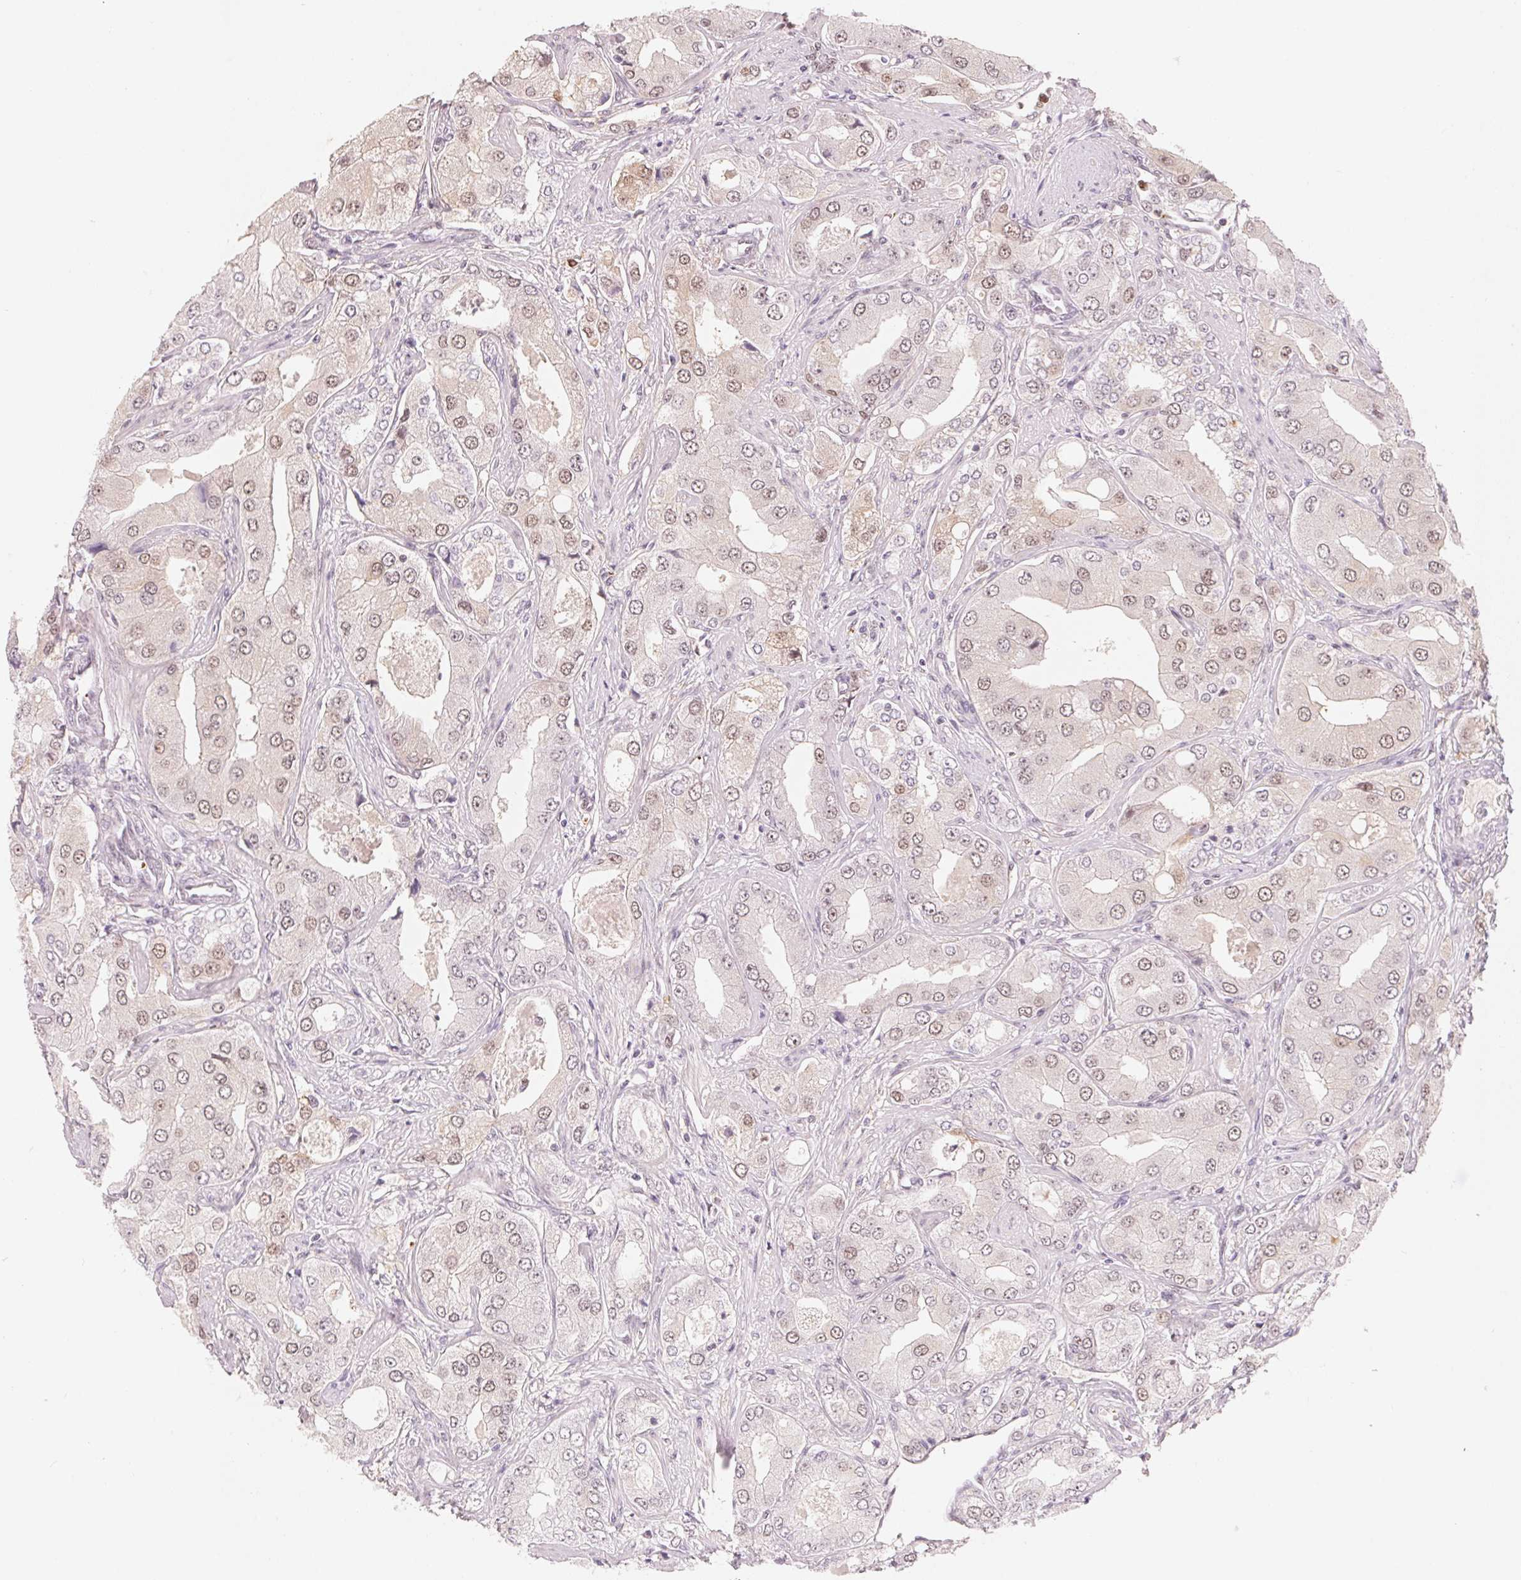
{"staining": {"intensity": "weak", "quantity": "<25%", "location": "nuclear"}, "tissue": "prostate cancer", "cell_type": "Tumor cells", "image_type": "cancer", "snomed": [{"axis": "morphology", "description": "Adenocarcinoma, Low grade"}, {"axis": "topography", "description": "Prostate"}], "caption": "This is an immunohistochemistry histopathology image of low-grade adenocarcinoma (prostate). There is no expression in tumor cells.", "gene": "ARHGAP22", "patient": {"sex": "male", "age": 60}}